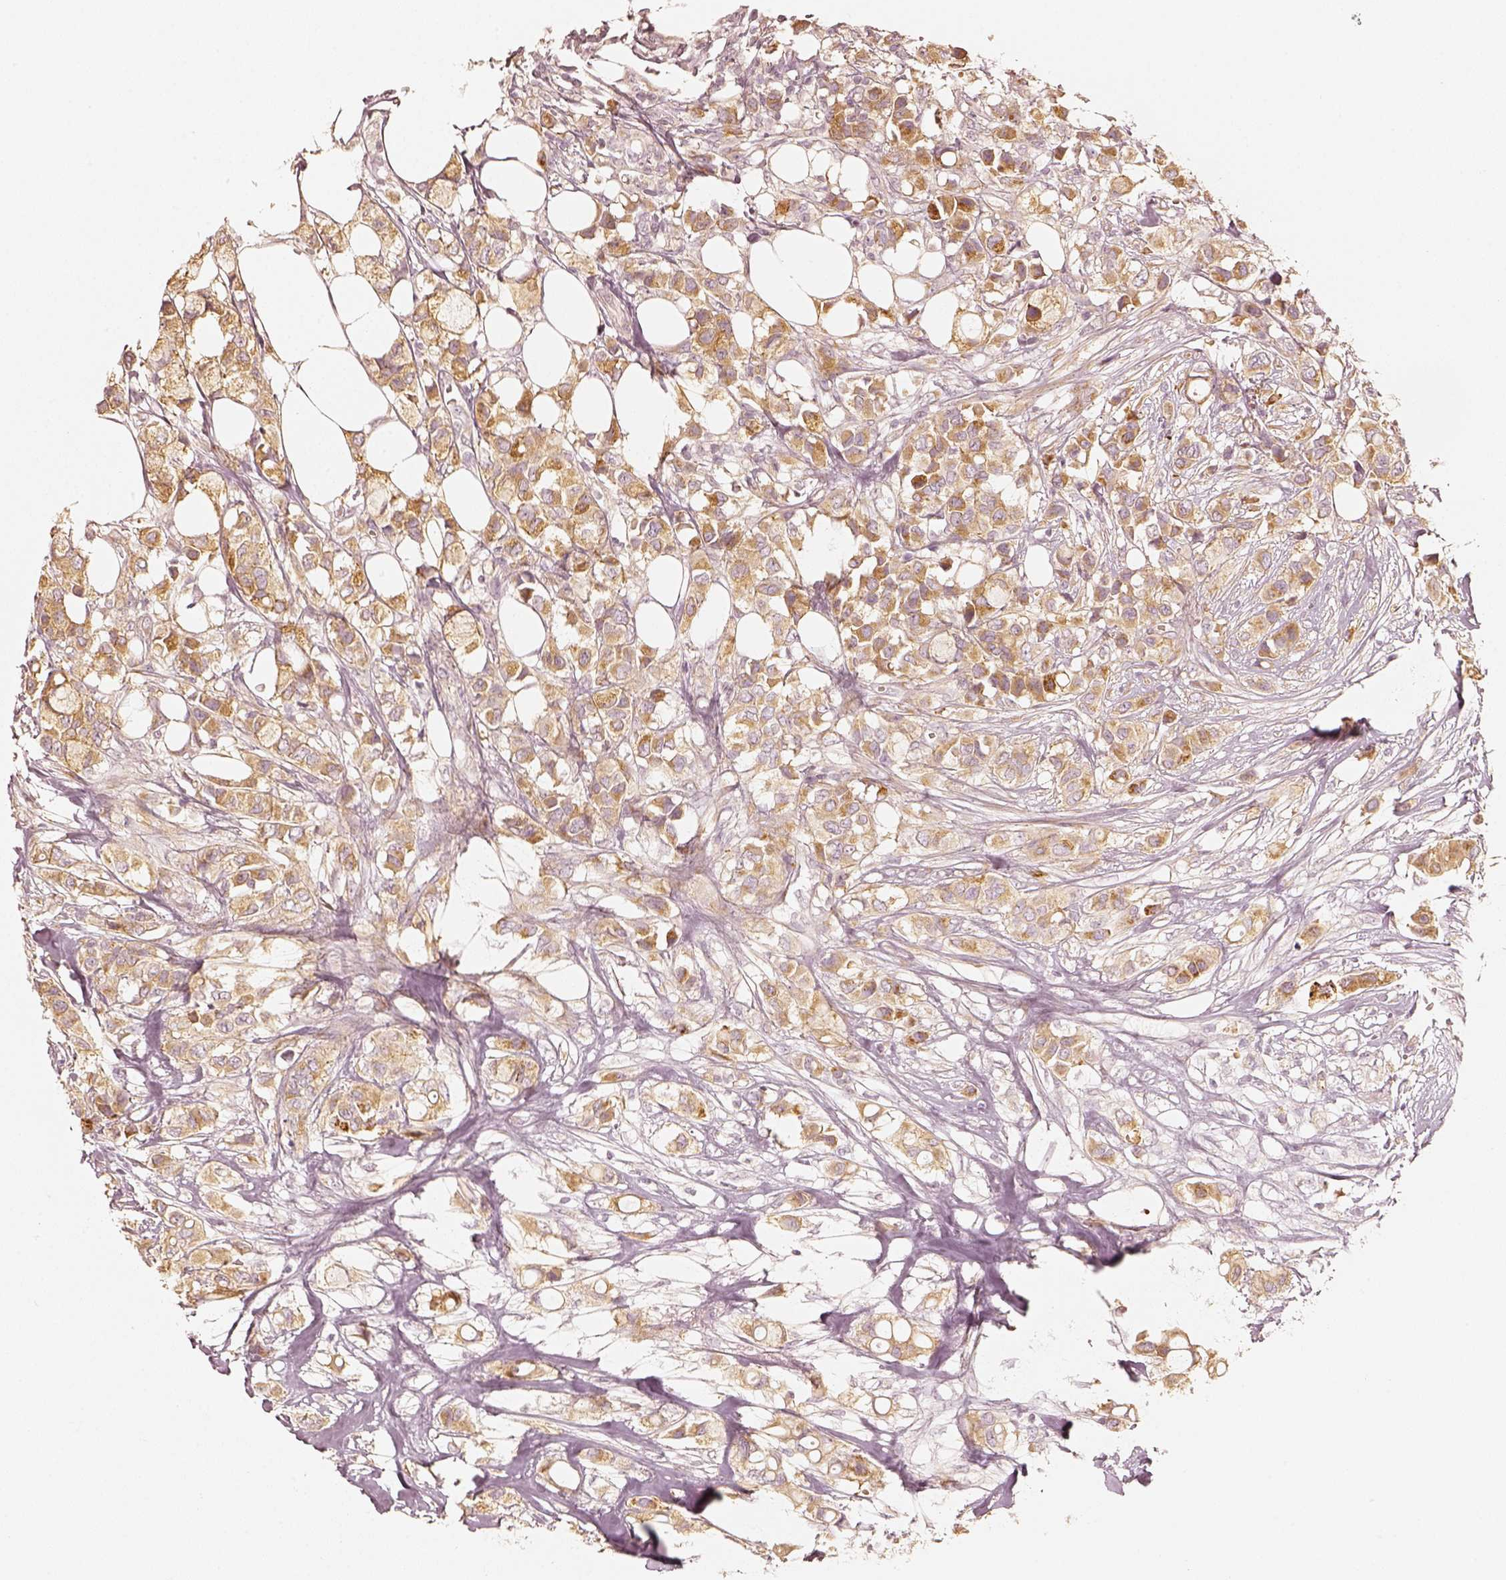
{"staining": {"intensity": "moderate", "quantity": ">75%", "location": "cytoplasmic/membranous"}, "tissue": "breast cancer", "cell_type": "Tumor cells", "image_type": "cancer", "snomed": [{"axis": "morphology", "description": "Duct carcinoma"}, {"axis": "topography", "description": "Breast"}], "caption": "Intraductal carcinoma (breast) stained for a protein (brown) displays moderate cytoplasmic/membranous positive positivity in approximately >75% of tumor cells.", "gene": "GORASP2", "patient": {"sex": "female", "age": 85}}